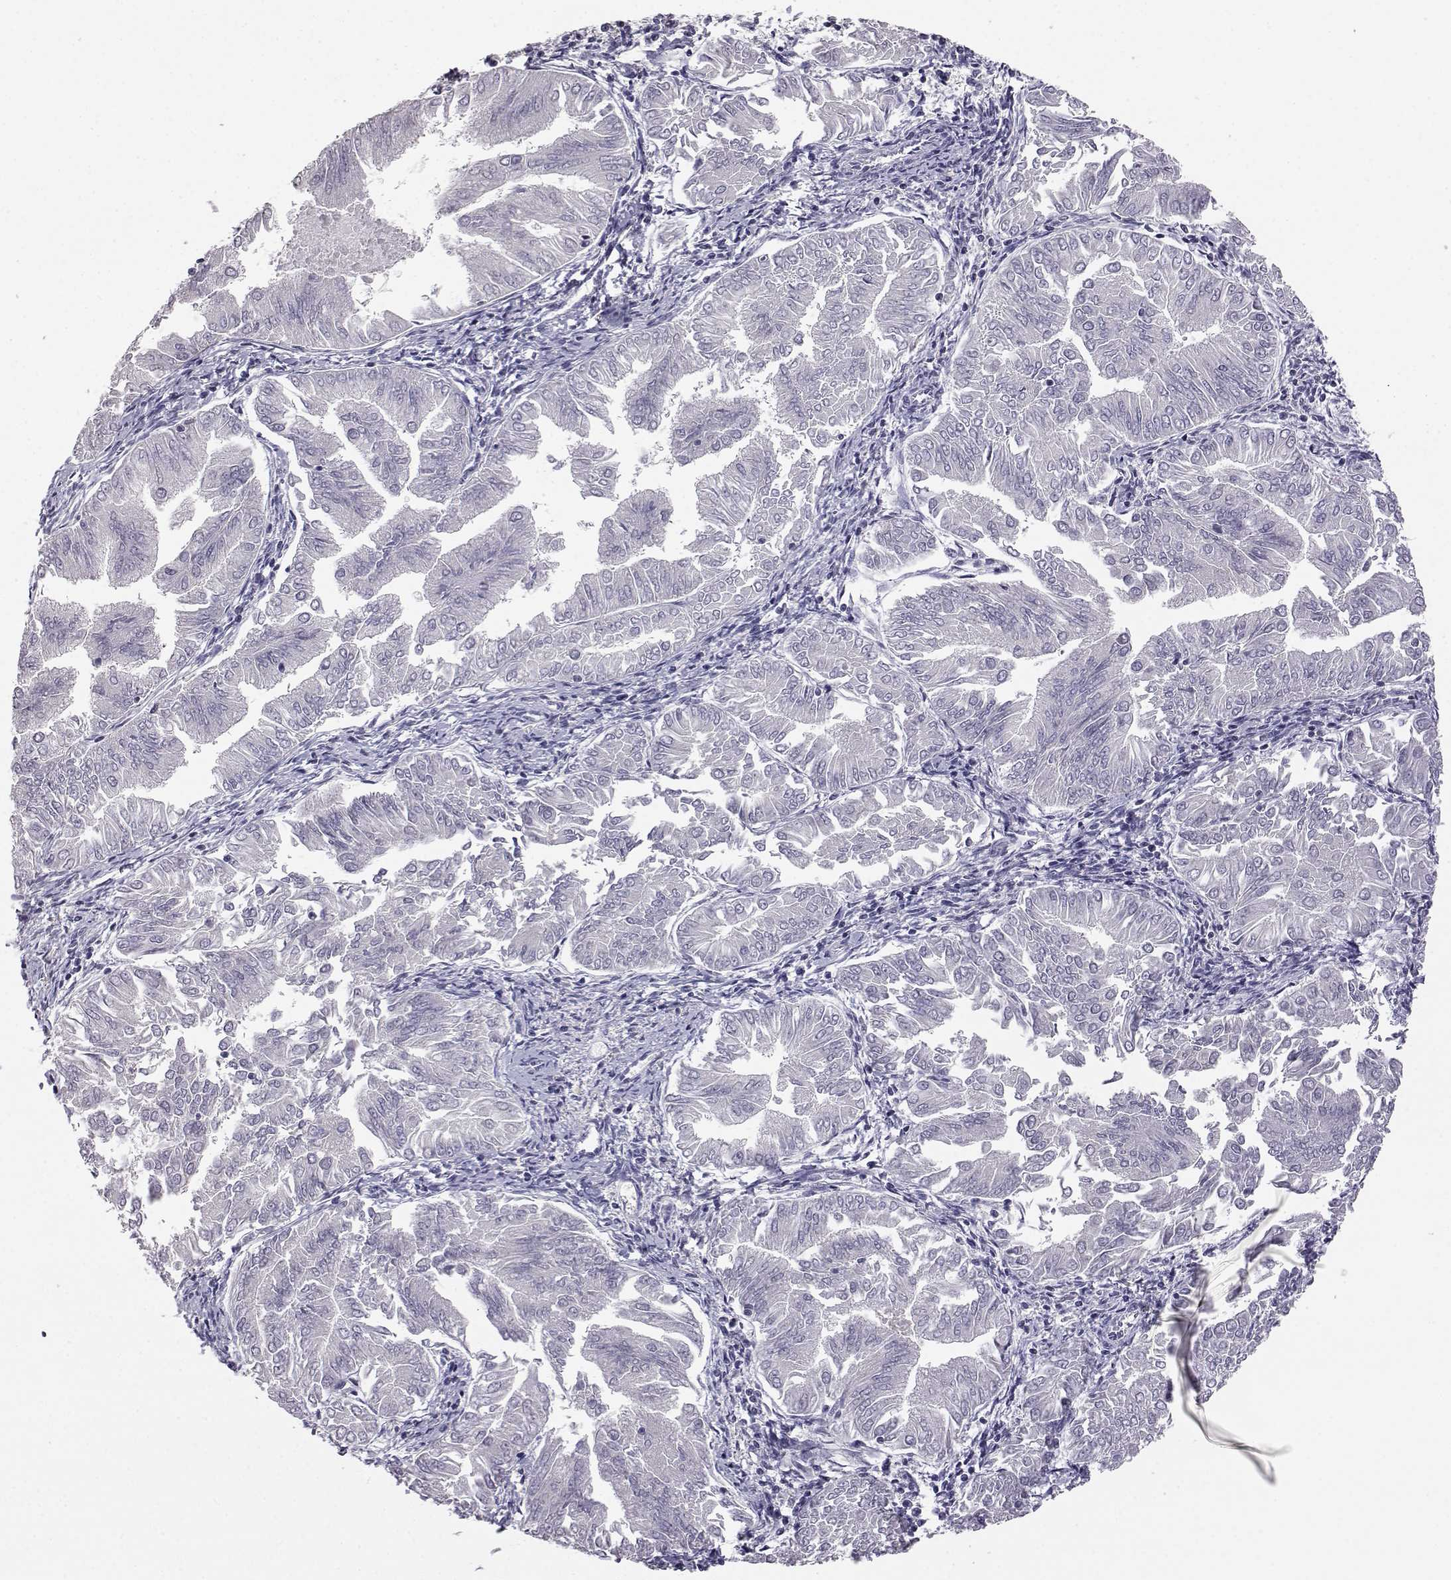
{"staining": {"intensity": "negative", "quantity": "none", "location": "none"}, "tissue": "endometrial cancer", "cell_type": "Tumor cells", "image_type": "cancer", "snomed": [{"axis": "morphology", "description": "Adenocarcinoma, NOS"}, {"axis": "topography", "description": "Endometrium"}], "caption": "Endometrial cancer (adenocarcinoma) stained for a protein using immunohistochemistry (IHC) demonstrates no staining tumor cells.", "gene": "AKR1B1", "patient": {"sex": "female", "age": 53}}